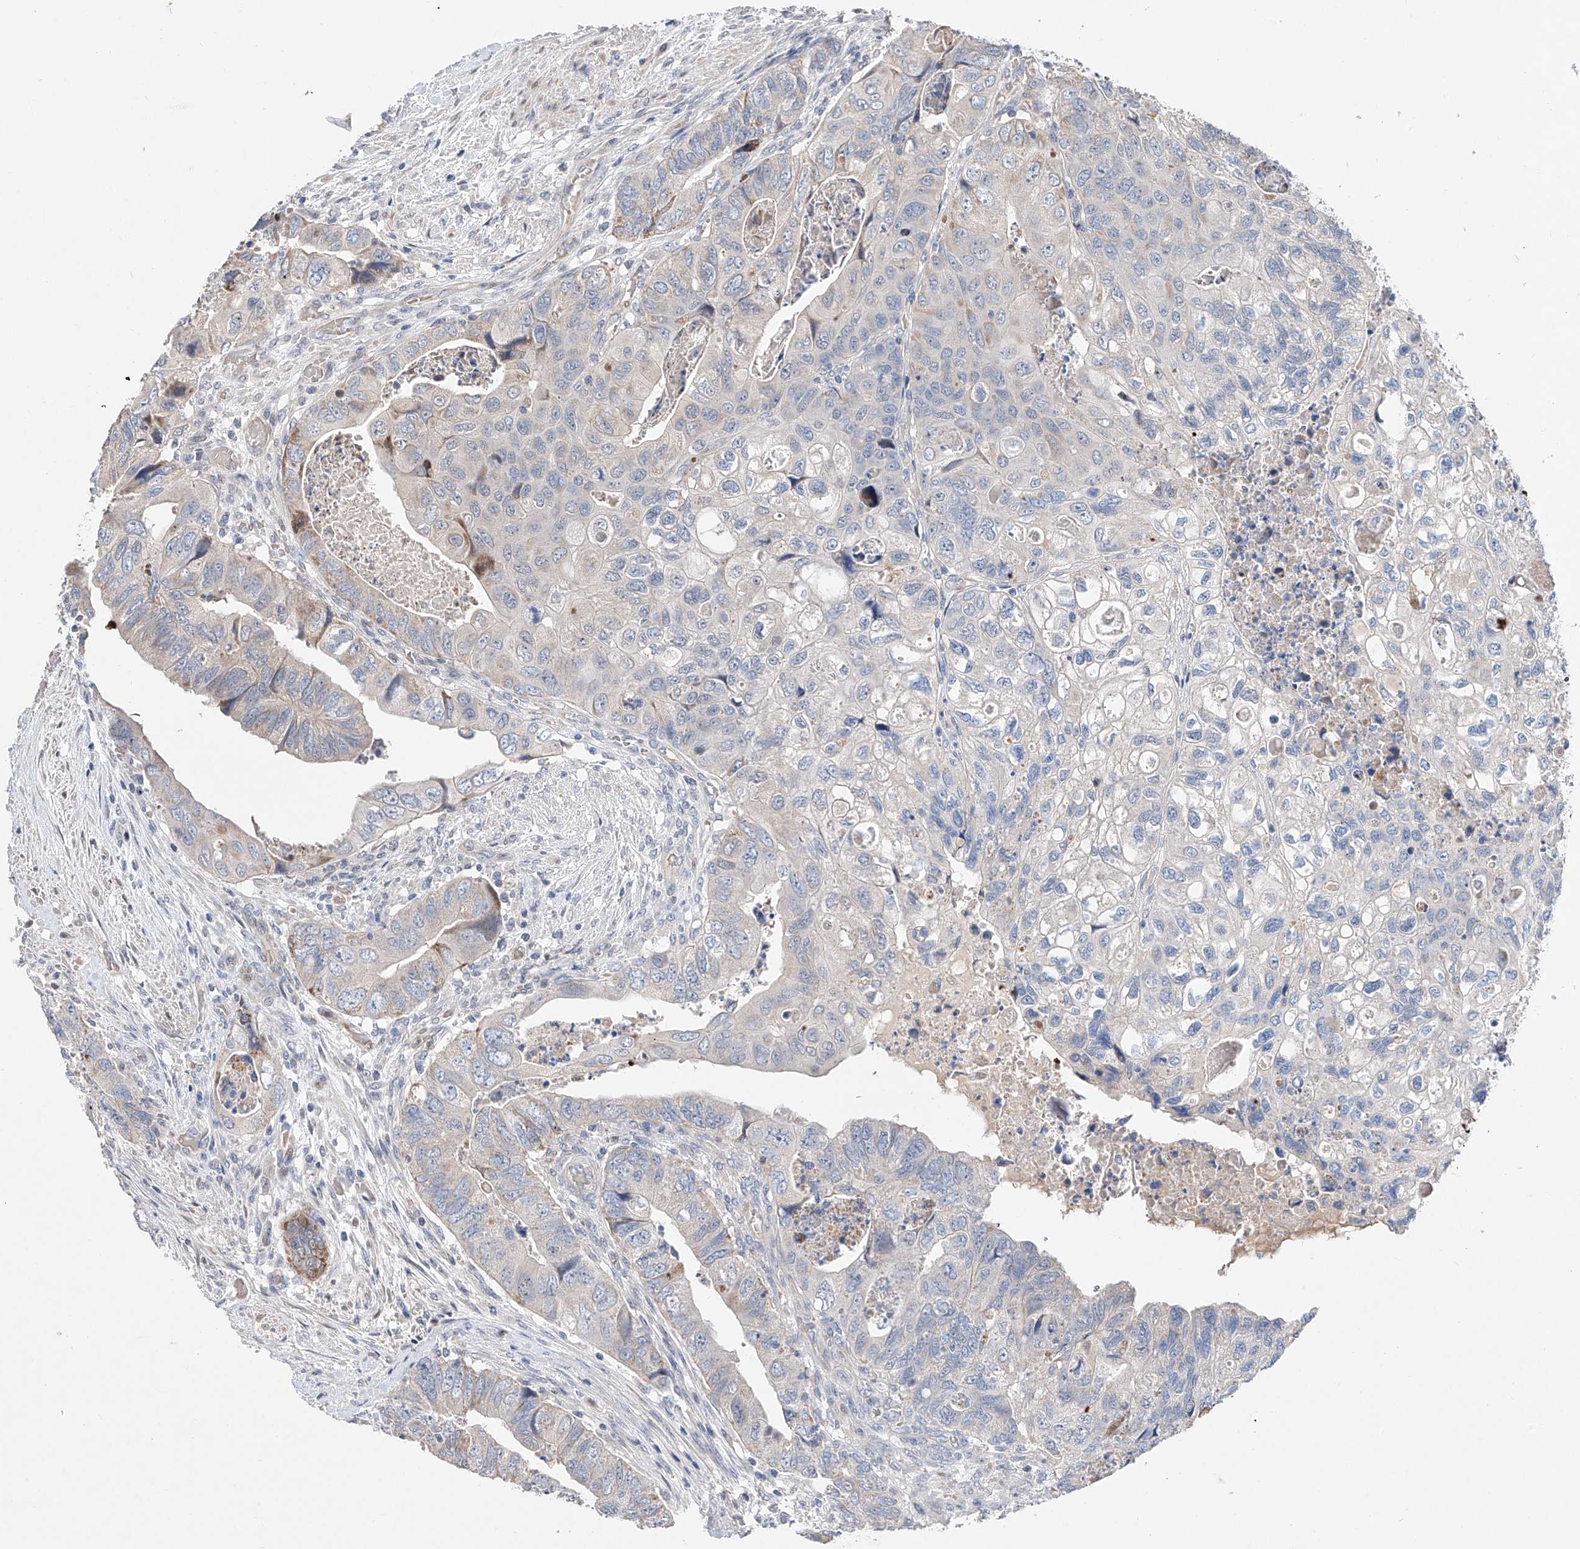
{"staining": {"intensity": "negative", "quantity": "none", "location": "none"}, "tissue": "colorectal cancer", "cell_type": "Tumor cells", "image_type": "cancer", "snomed": [{"axis": "morphology", "description": "Adenocarcinoma, NOS"}, {"axis": "topography", "description": "Rectum"}], "caption": "Colorectal cancer was stained to show a protein in brown. There is no significant expression in tumor cells.", "gene": "FUCA2", "patient": {"sex": "male", "age": 63}}